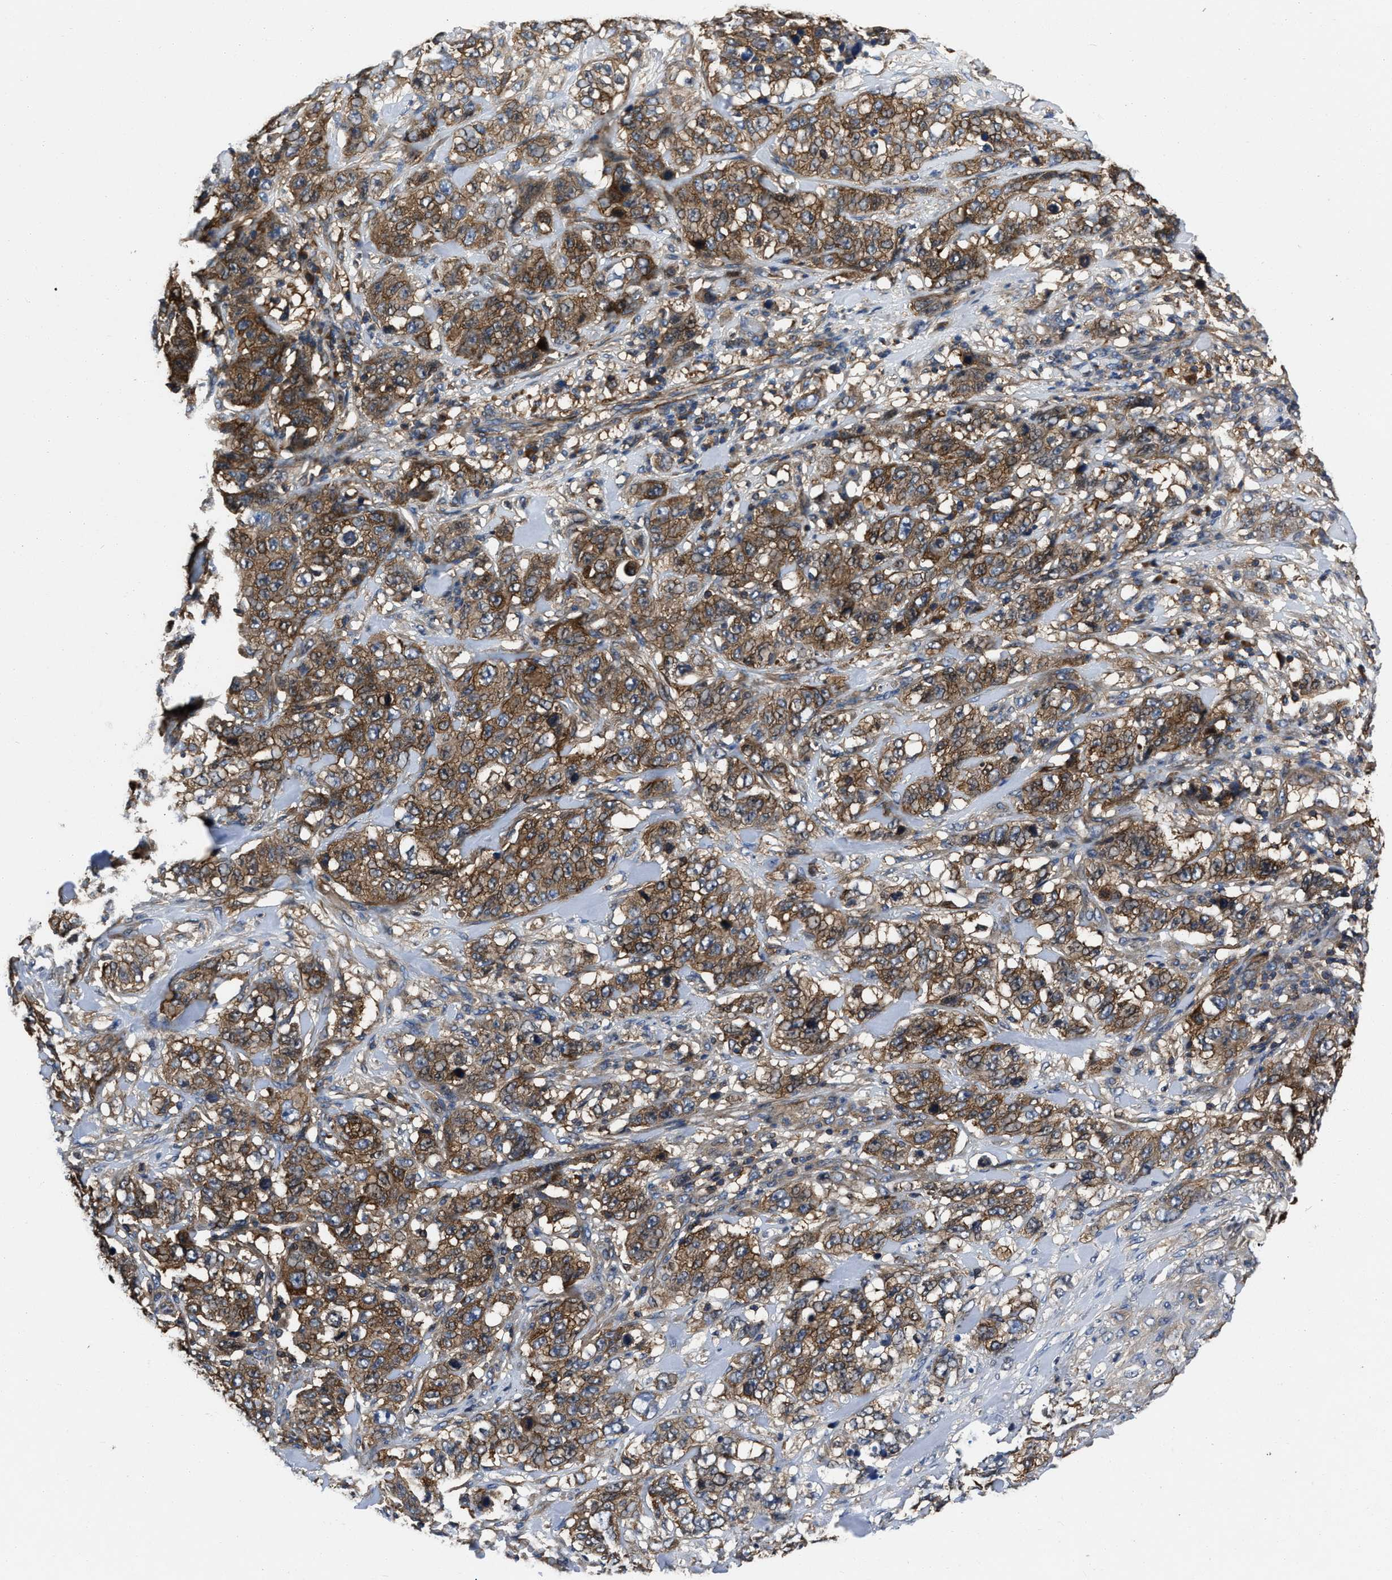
{"staining": {"intensity": "moderate", "quantity": ">75%", "location": "cytoplasmic/membranous"}, "tissue": "stomach cancer", "cell_type": "Tumor cells", "image_type": "cancer", "snomed": [{"axis": "morphology", "description": "Adenocarcinoma, NOS"}, {"axis": "topography", "description": "Stomach"}], "caption": "Human stomach cancer (adenocarcinoma) stained with a brown dye shows moderate cytoplasmic/membranous positive staining in approximately >75% of tumor cells.", "gene": "YARS1", "patient": {"sex": "male", "age": 48}}